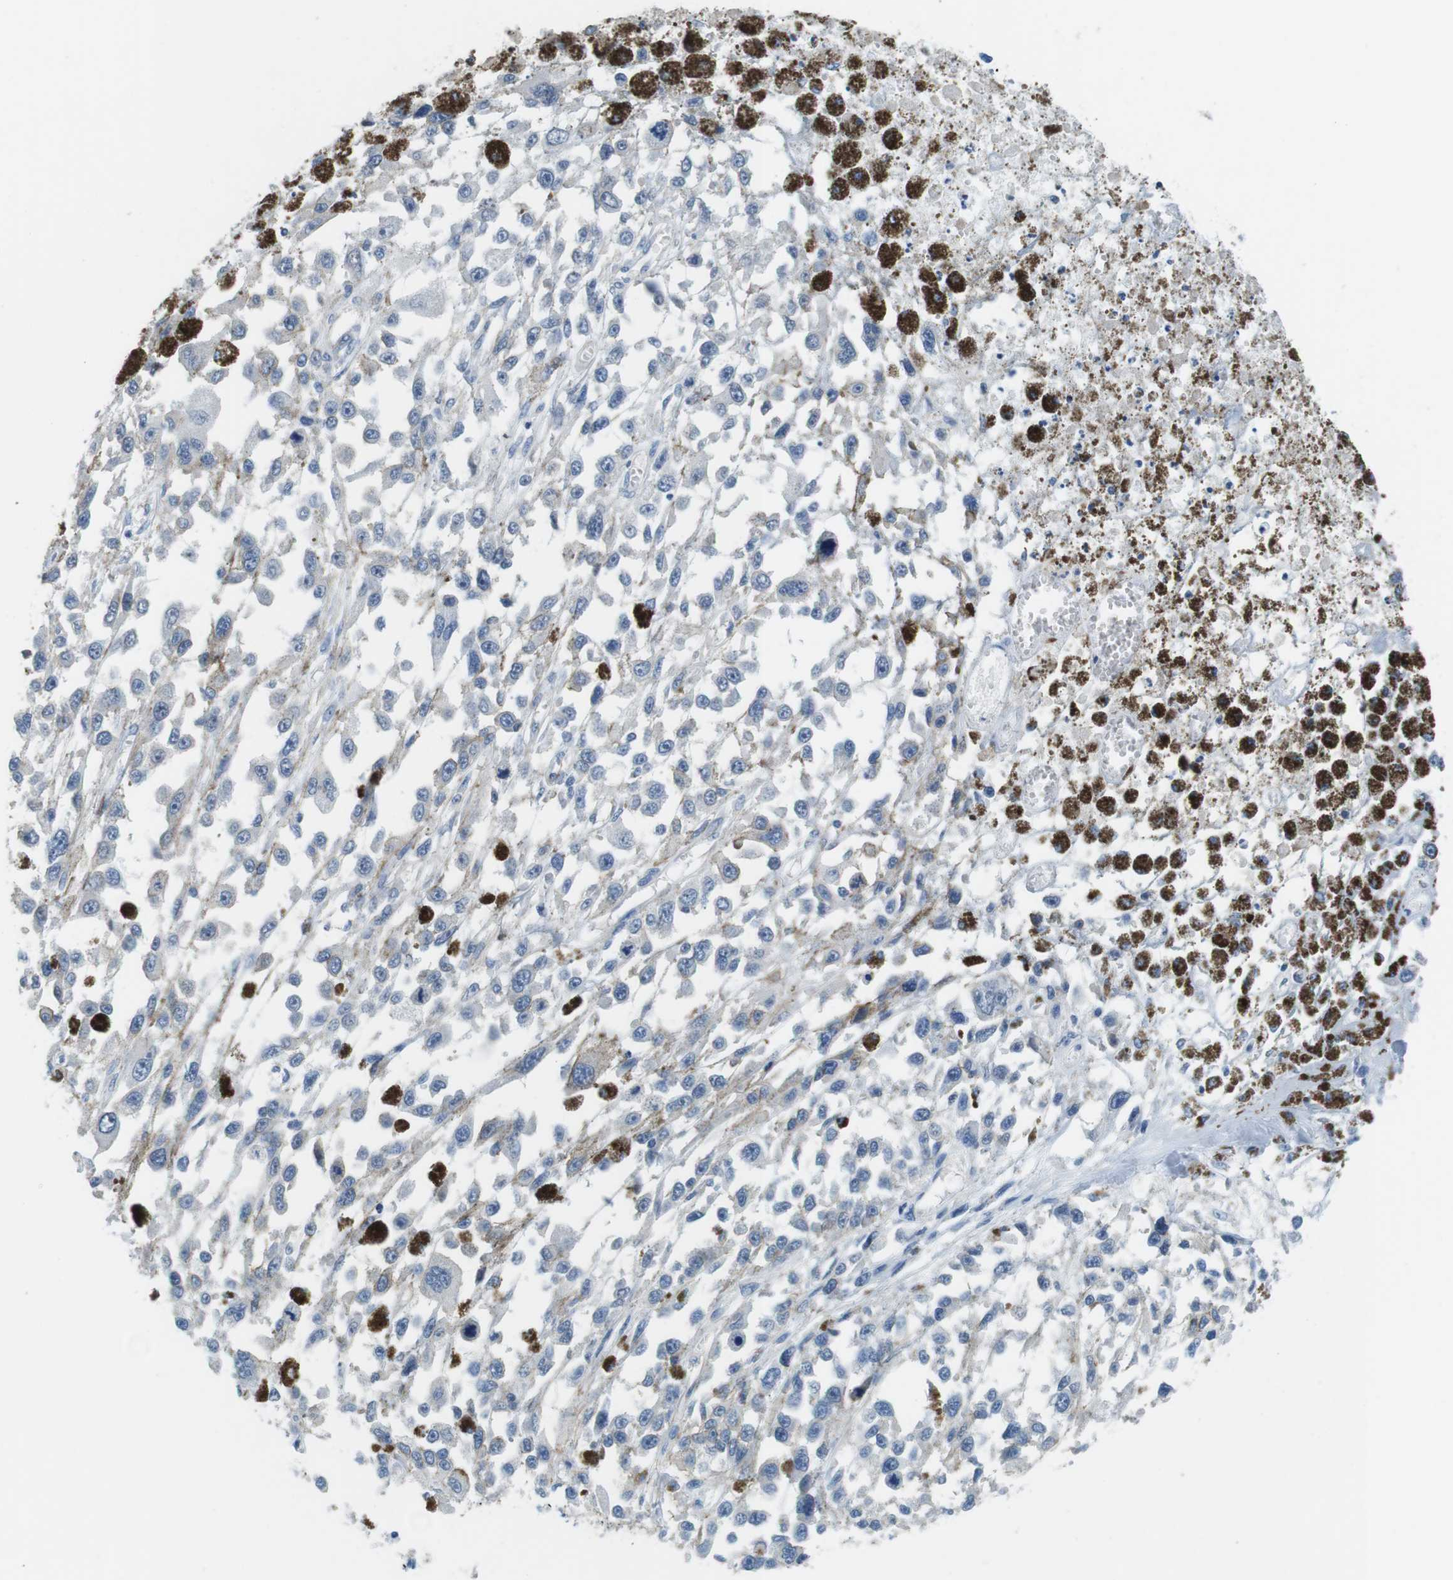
{"staining": {"intensity": "weak", "quantity": "<25%", "location": "cytoplasmic/membranous"}, "tissue": "melanoma", "cell_type": "Tumor cells", "image_type": "cancer", "snomed": [{"axis": "morphology", "description": "Malignant melanoma, Metastatic site"}, {"axis": "topography", "description": "Lymph node"}], "caption": "Micrograph shows no significant protein positivity in tumor cells of melanoma. Nuclei are stained in blue.", "gene": "SLC6A6", "patient": {"sex": "male", "age": 59}}